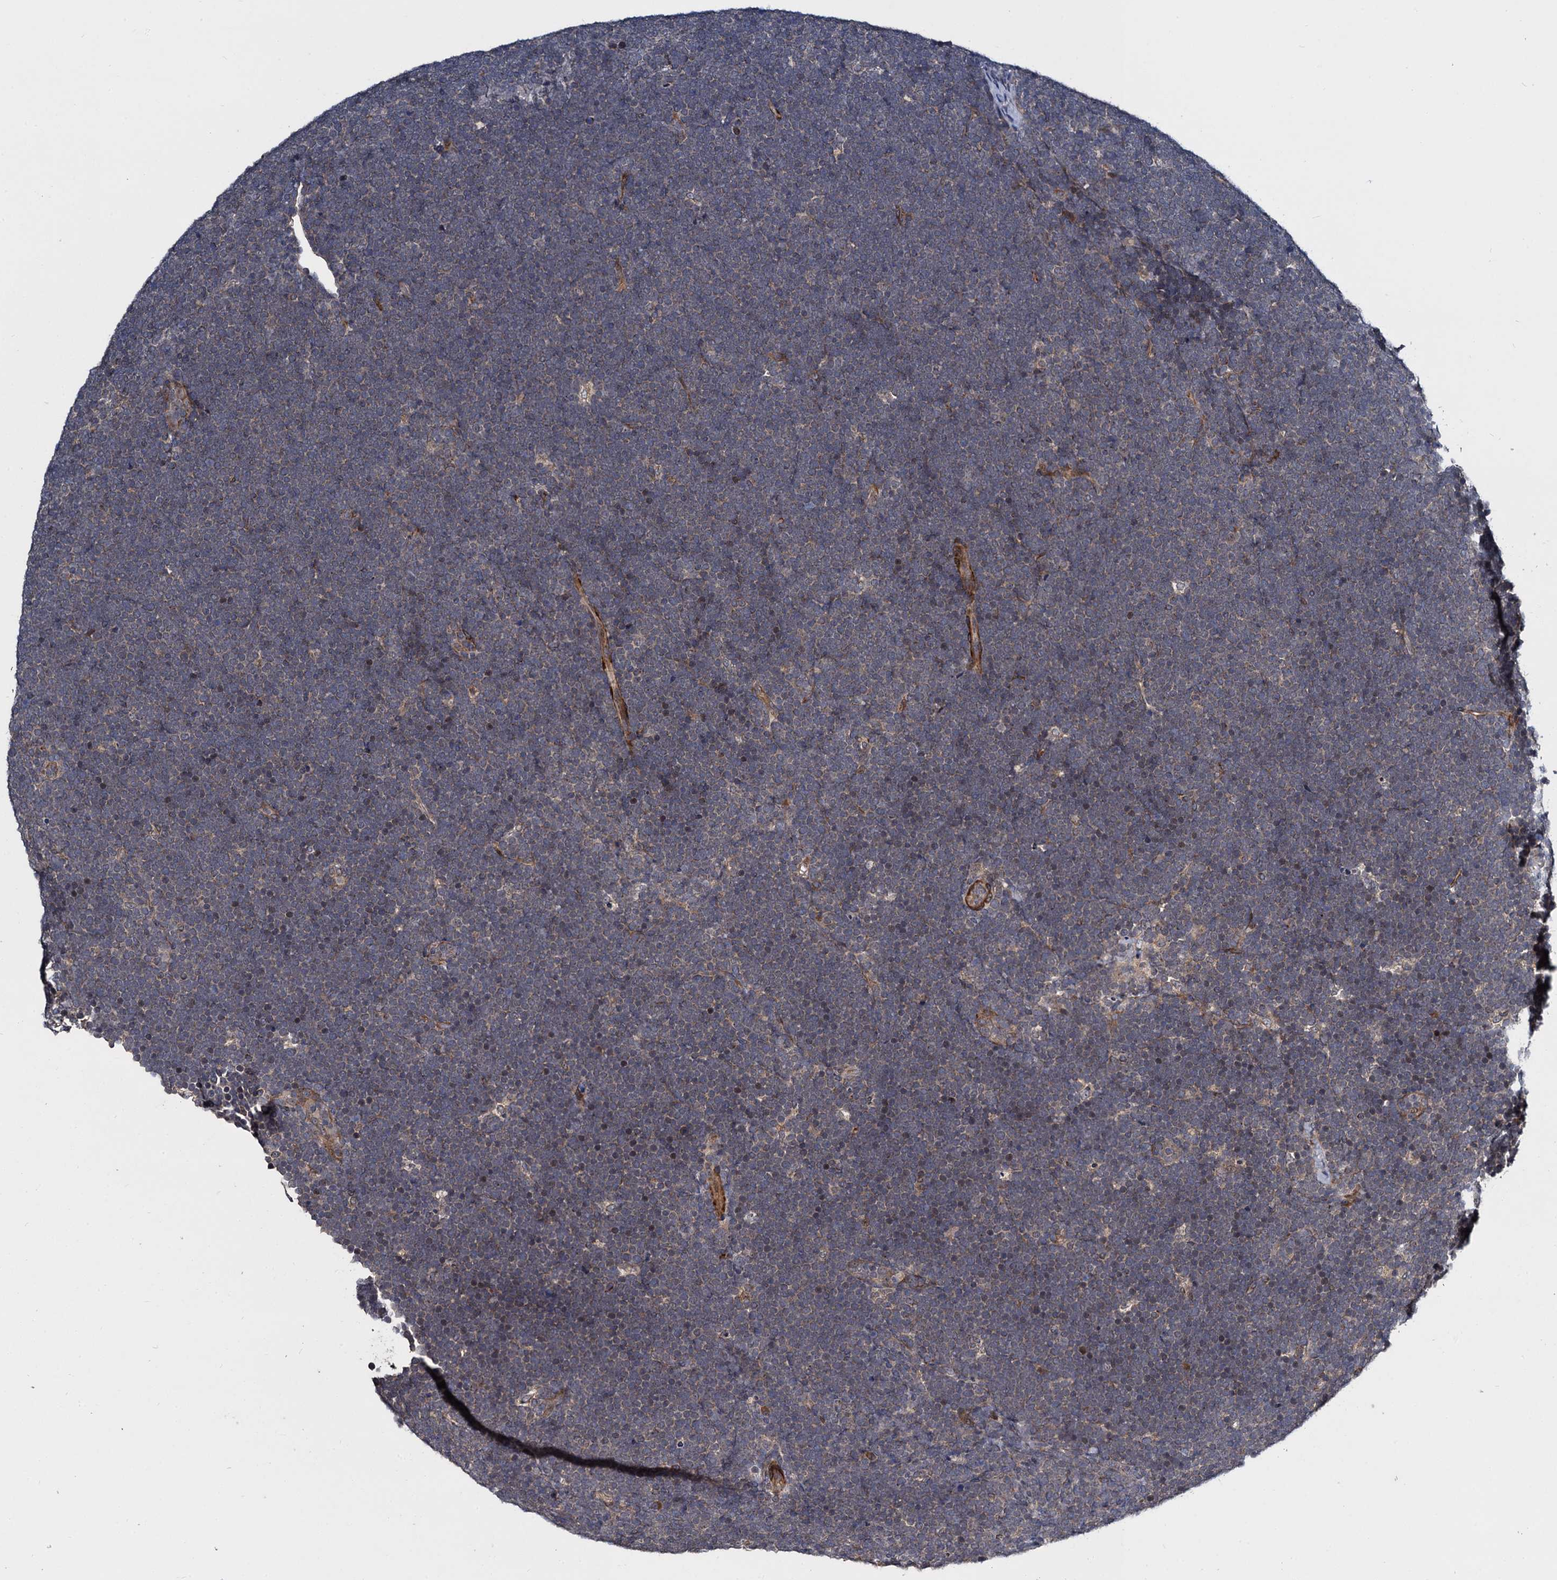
{"staining": {"intensity": "weak", "quantity": "<25%", "location": "cytoplasmic/membranous"}, "tissue": "lymphoma", "cell_type": "Tumor cells", "image_type": "cancer", "snomed": [{"axis": "morphology", "description": "Malignant lymphoma, non-Hodgkin's type, High grade"}, {"axis": "topography", "description": "Lymph node"}], "caption": "Protein analysis of high-grade malignant lymphoma, non-Hodgkin's type demonstrates no significant positivity in tumor cells.", "gene": "ARHGAP42", "patient": {"sex": "male", "age": 13}}